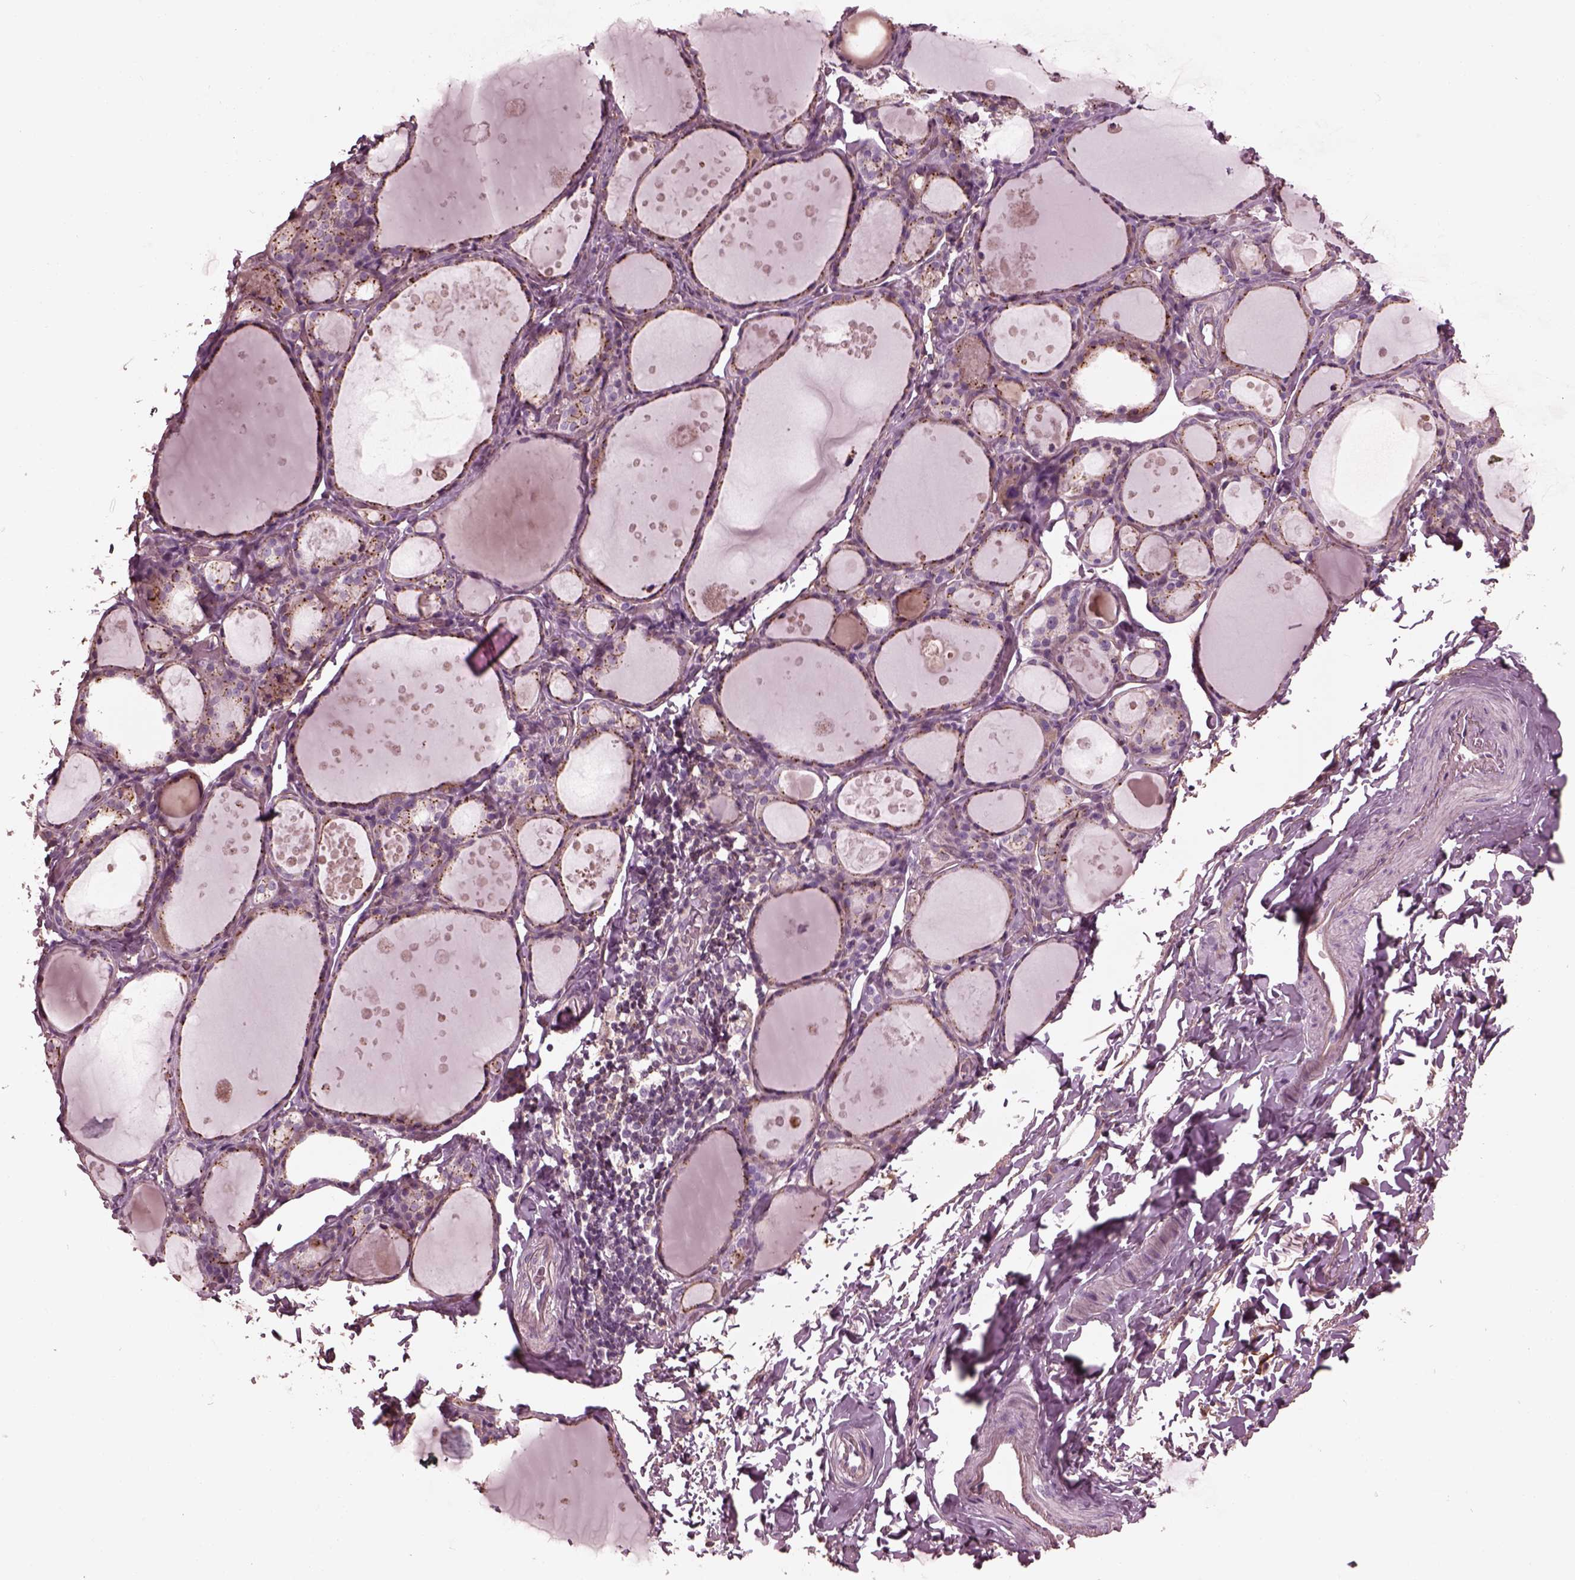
{"staining": {"intensity": "negative", "quantity": "none", "location": "none"}, "tissue": "thyroid gland", "cell_type": "Glandular cells", "image_type": "normal", "snomed": [{"axis": "morphology", "description": "Normal tissue, NOS"}, {"axis": "topography", "description": "Thyroid gland"}], "caption": "Image shows no protein expression in glandular cells of normal thyroid gland.", "gene": "ELAPOR1", "patient": {"sex": "male", "age": 68}}